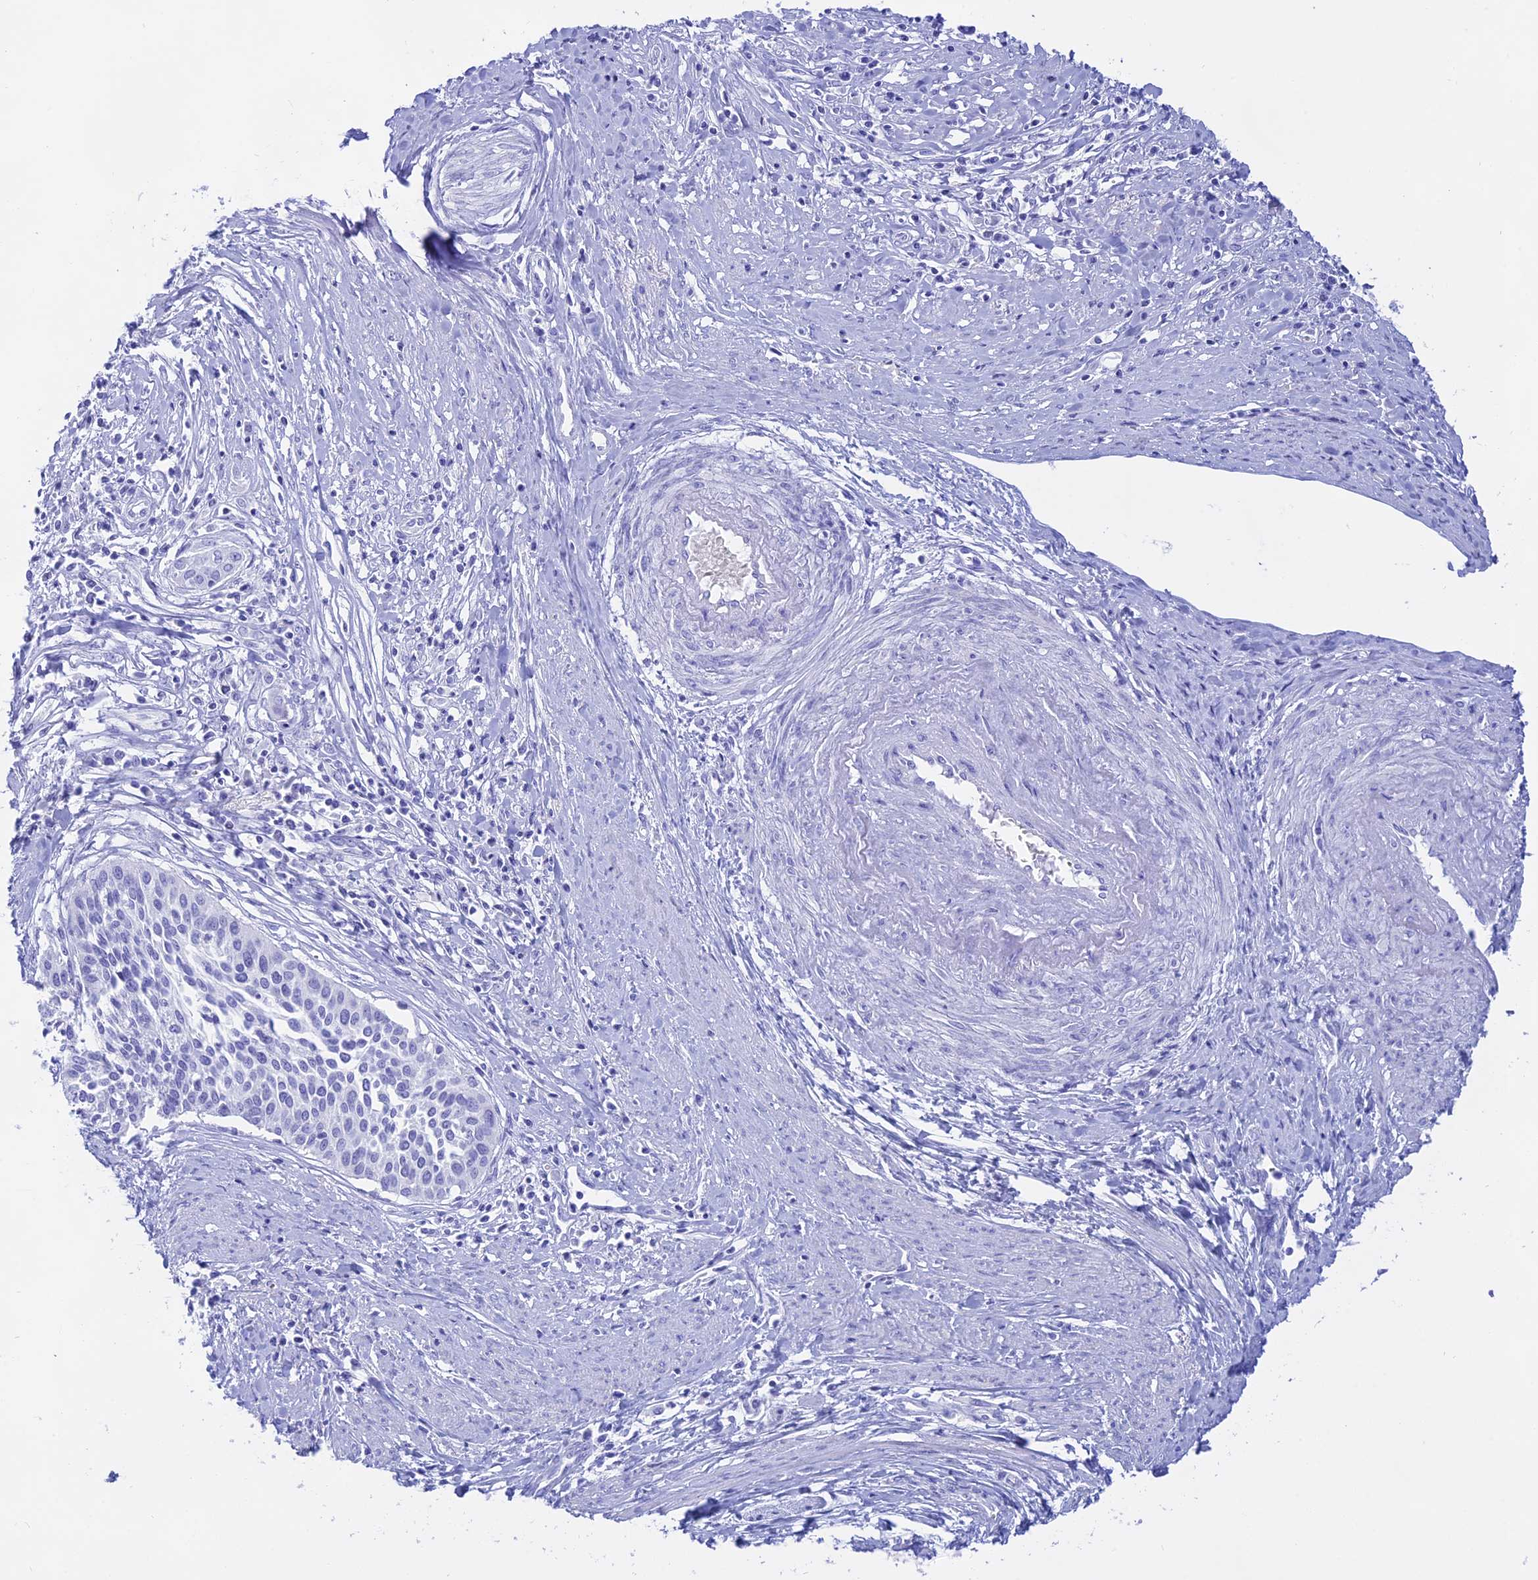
{"staining": {"intensity": "negative", "quantity": "none", "location": "none"}, "tissue": "cervical cancer", "cell_type": "Tumor cells", "image_type": "cancer", "snomed": [{"axis": "morphology", "description": "Squamous cell carcinoma, NOS"}, {"axis": "topography", "description": "Cervix"}], "caption": "Tumor cells are negative for brown protein staining in cervical squamous cell carcinoma. The staining was performed using DAB (3,3'-diaminobenzidine) to visualize the protein expression in brown, while the nuclei were stained in blue with hematoxylin (Magnification: 20x).", "gene": "ISCA1", "patient": {"sex": "female", "age": 34}}